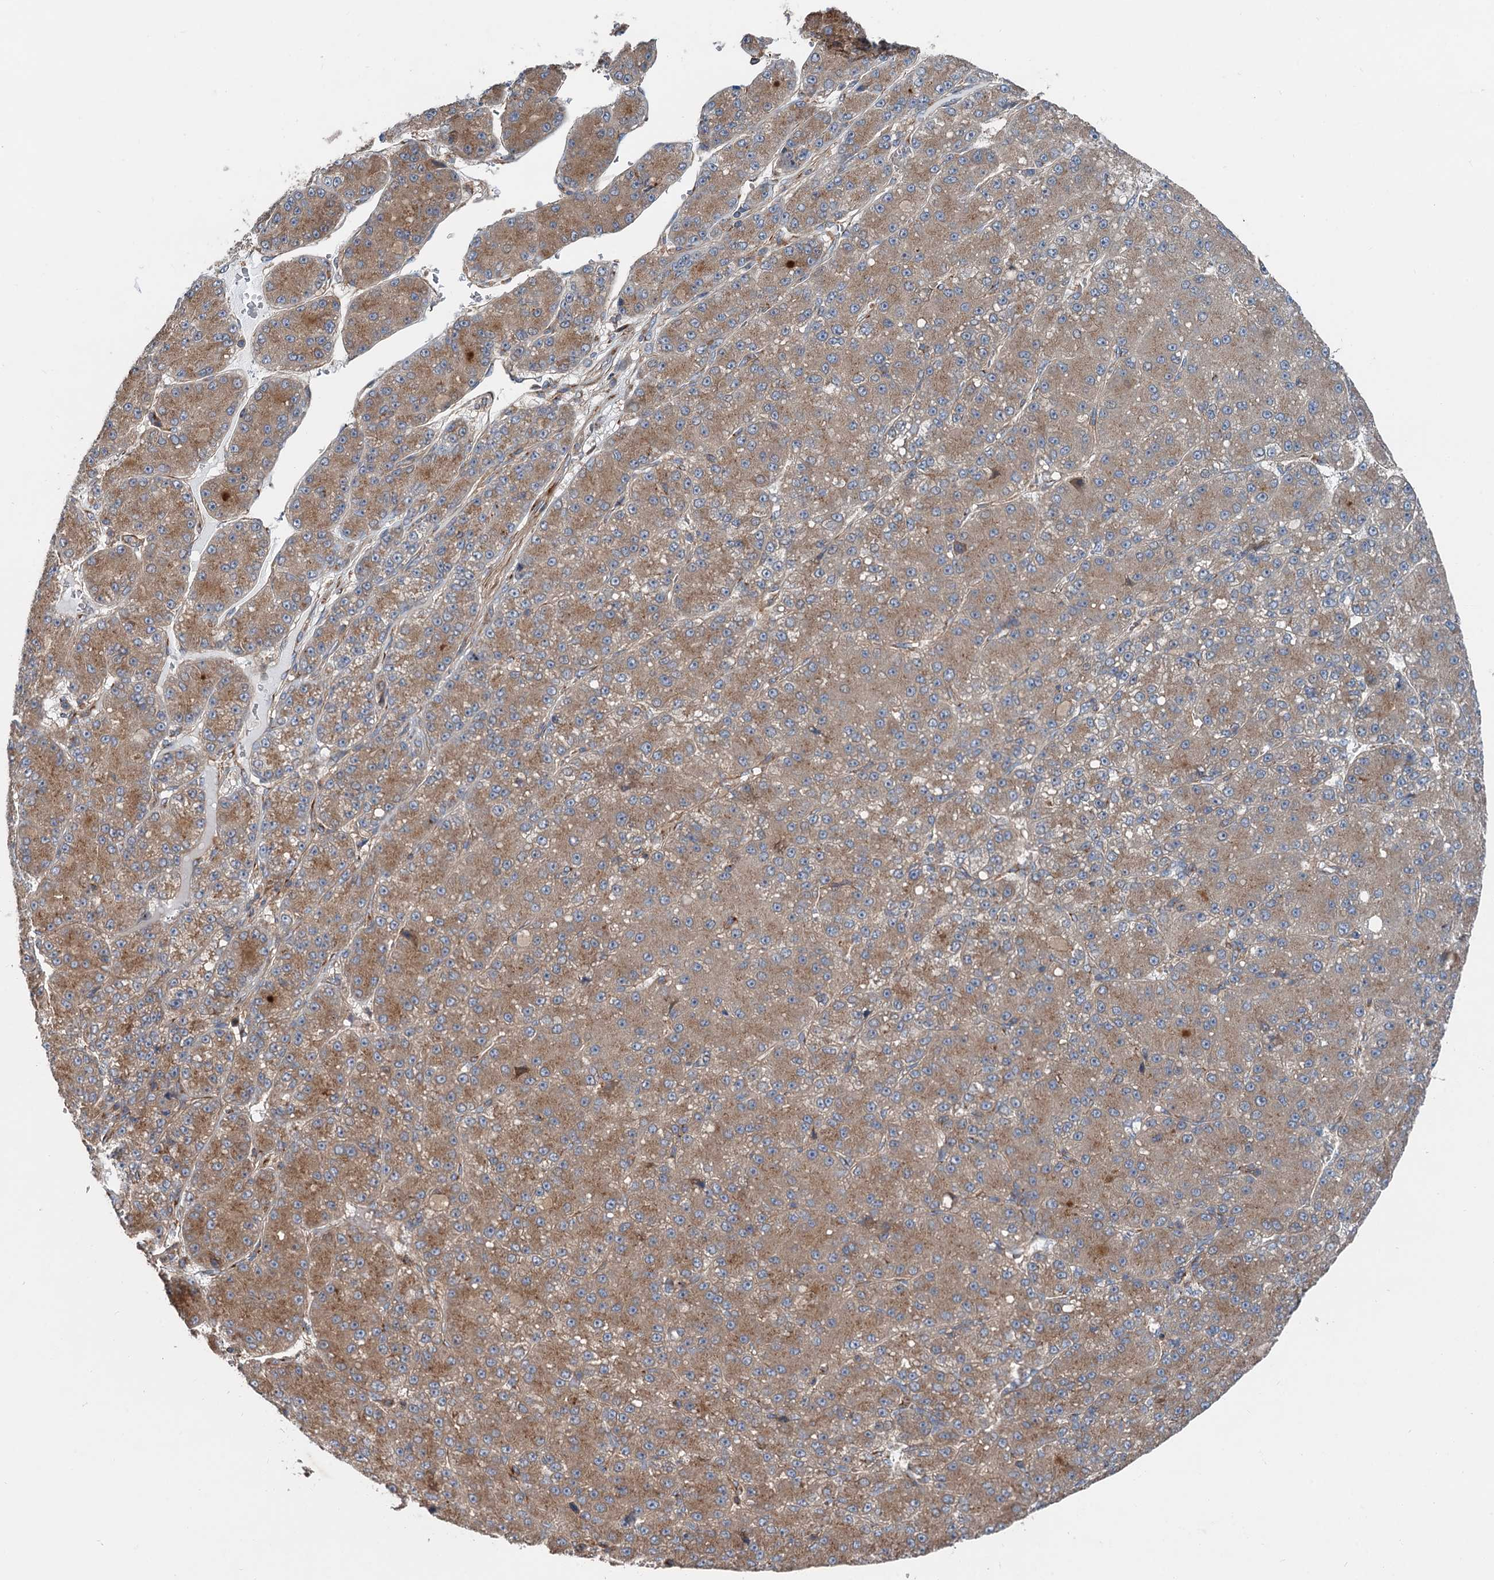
{"staining": {"intensity": "moderate", "quantity": ">75%", "location": "cytoplasmic/membranous"}, "tissue": "liver cancer", "cell_type": "Tumor cells", "image_type": "cancer", "snomed": [{"axis": "morphology", "description": "Carcinoma, Hepatocellular, NOS"}, {"axis": "topography", "description": "Liver"}], "caption": "Approximately >75% of tumor cells in human liver hepatocellular carcinoma reveal moderate cytoplasmic/membranous protein positivity as visualized by brown immunohistochemical staining.", "gene": "ANKRD26", "patient": {"sex": "male", "age": 67}}